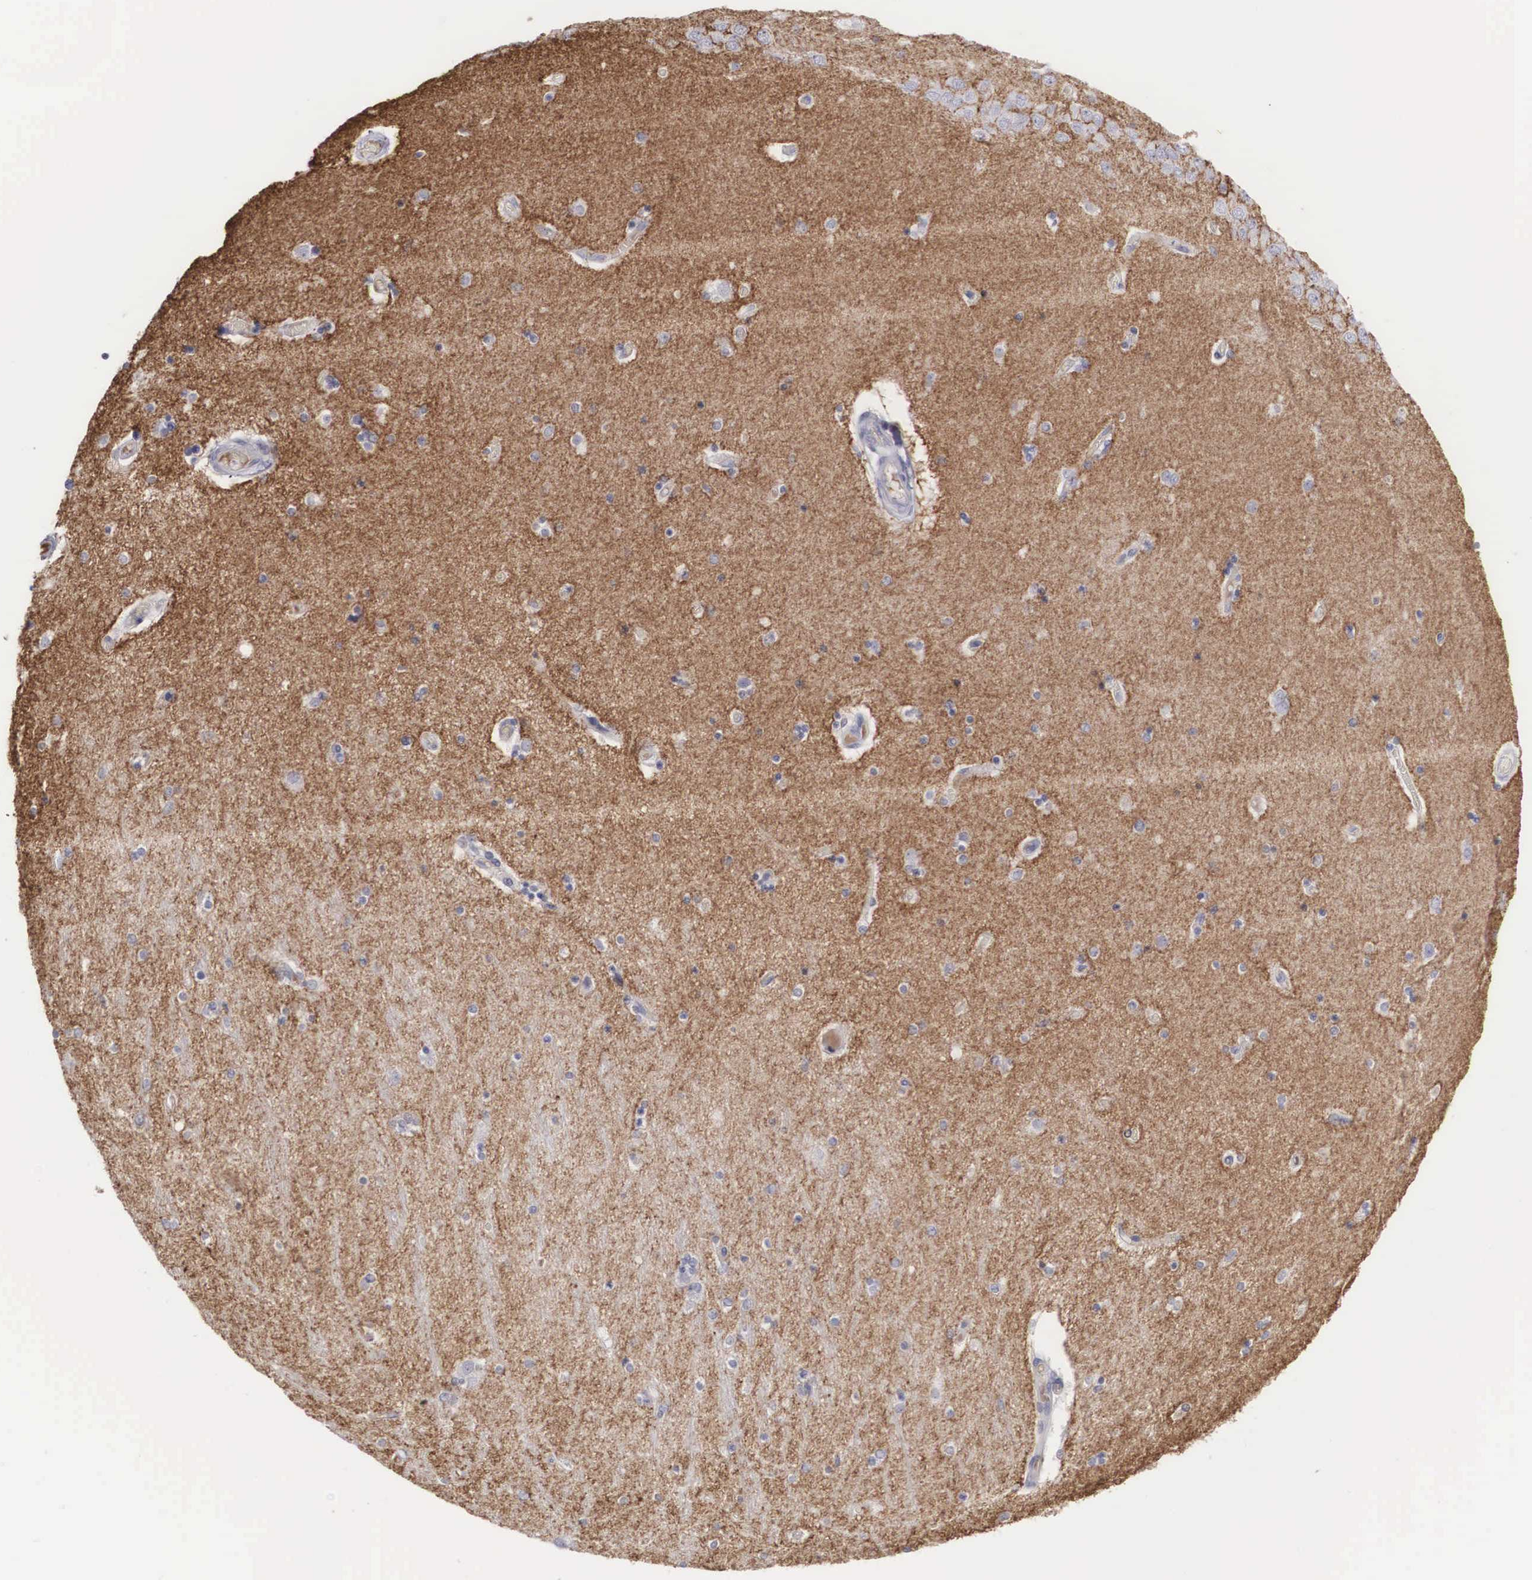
{"staining": {"intensity": "negative", "quantity": "none", "location": "none"}, "tissue": "hippocampus", "cell_type": "Glial cells", "image_type": "normal", "snomed": [{"axis": "morphology", "description": "Normal tissue, NOS"}, {"axis": "topography", "description": "Hippocampus"}], "caption": "Immunohistochemistry of normal hippocampus demonstrates no positivity in glial cells.", "gene": "RBPJ", "patient": {"sex": "female", "age": 54}}